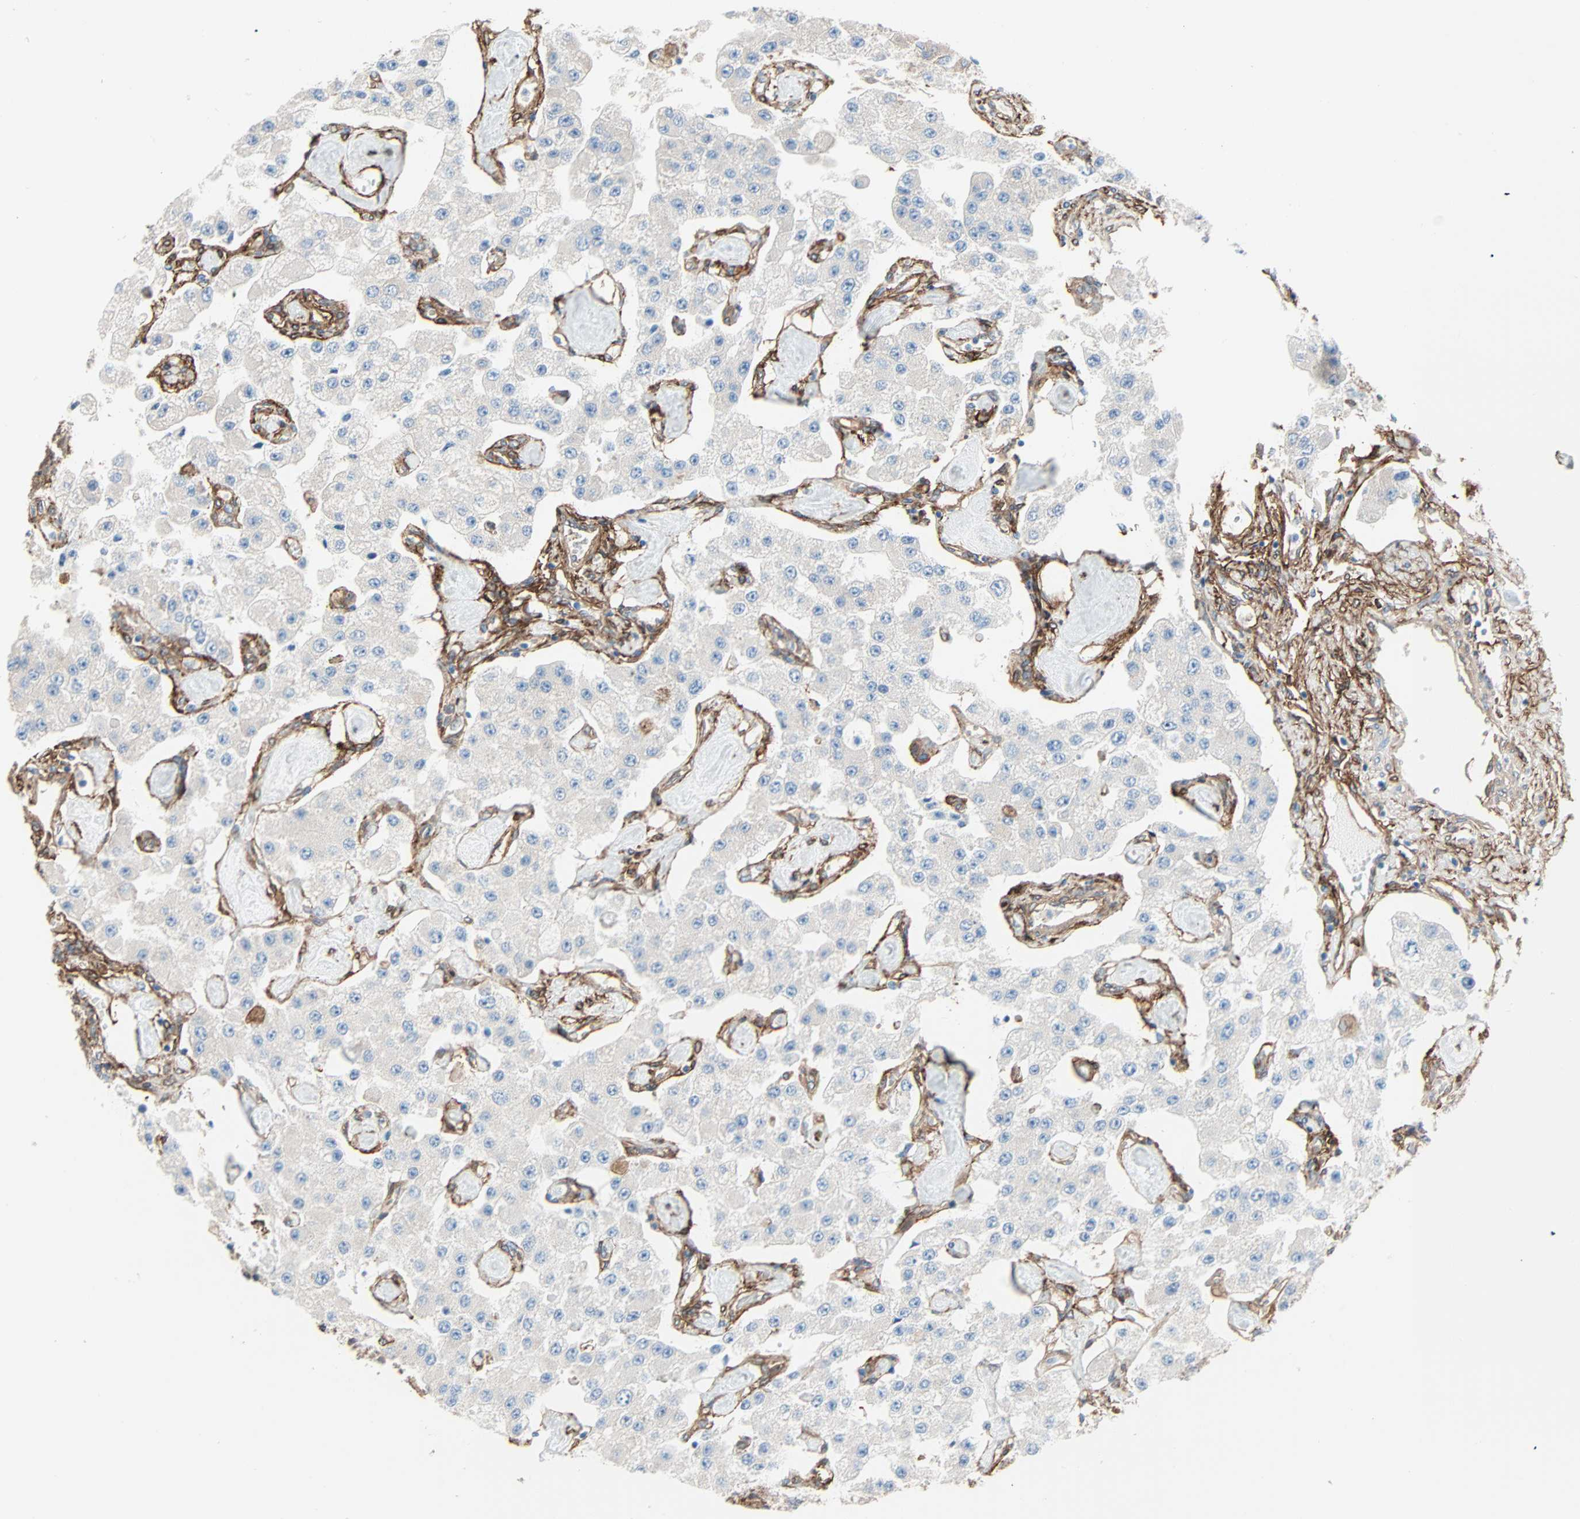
{"staining": {"intensity": "negative", "quantity": "none", "location": "none"}, "tissue": "carcinoid", "cell_type": "Tumor cells", "image_type": "cancer", "snomed": [{"axis": "morphology", "description": "Carcinoid, malignant, NOS"}, {"axis": "topography", "description": "Pancreas"}], "caption": "Carcinoid stained for a protein using immunohistochemistry exhibits no expression tumor cells.", "gene": "EPB41L2", "patient": {"sex": "male", "age": 41}}